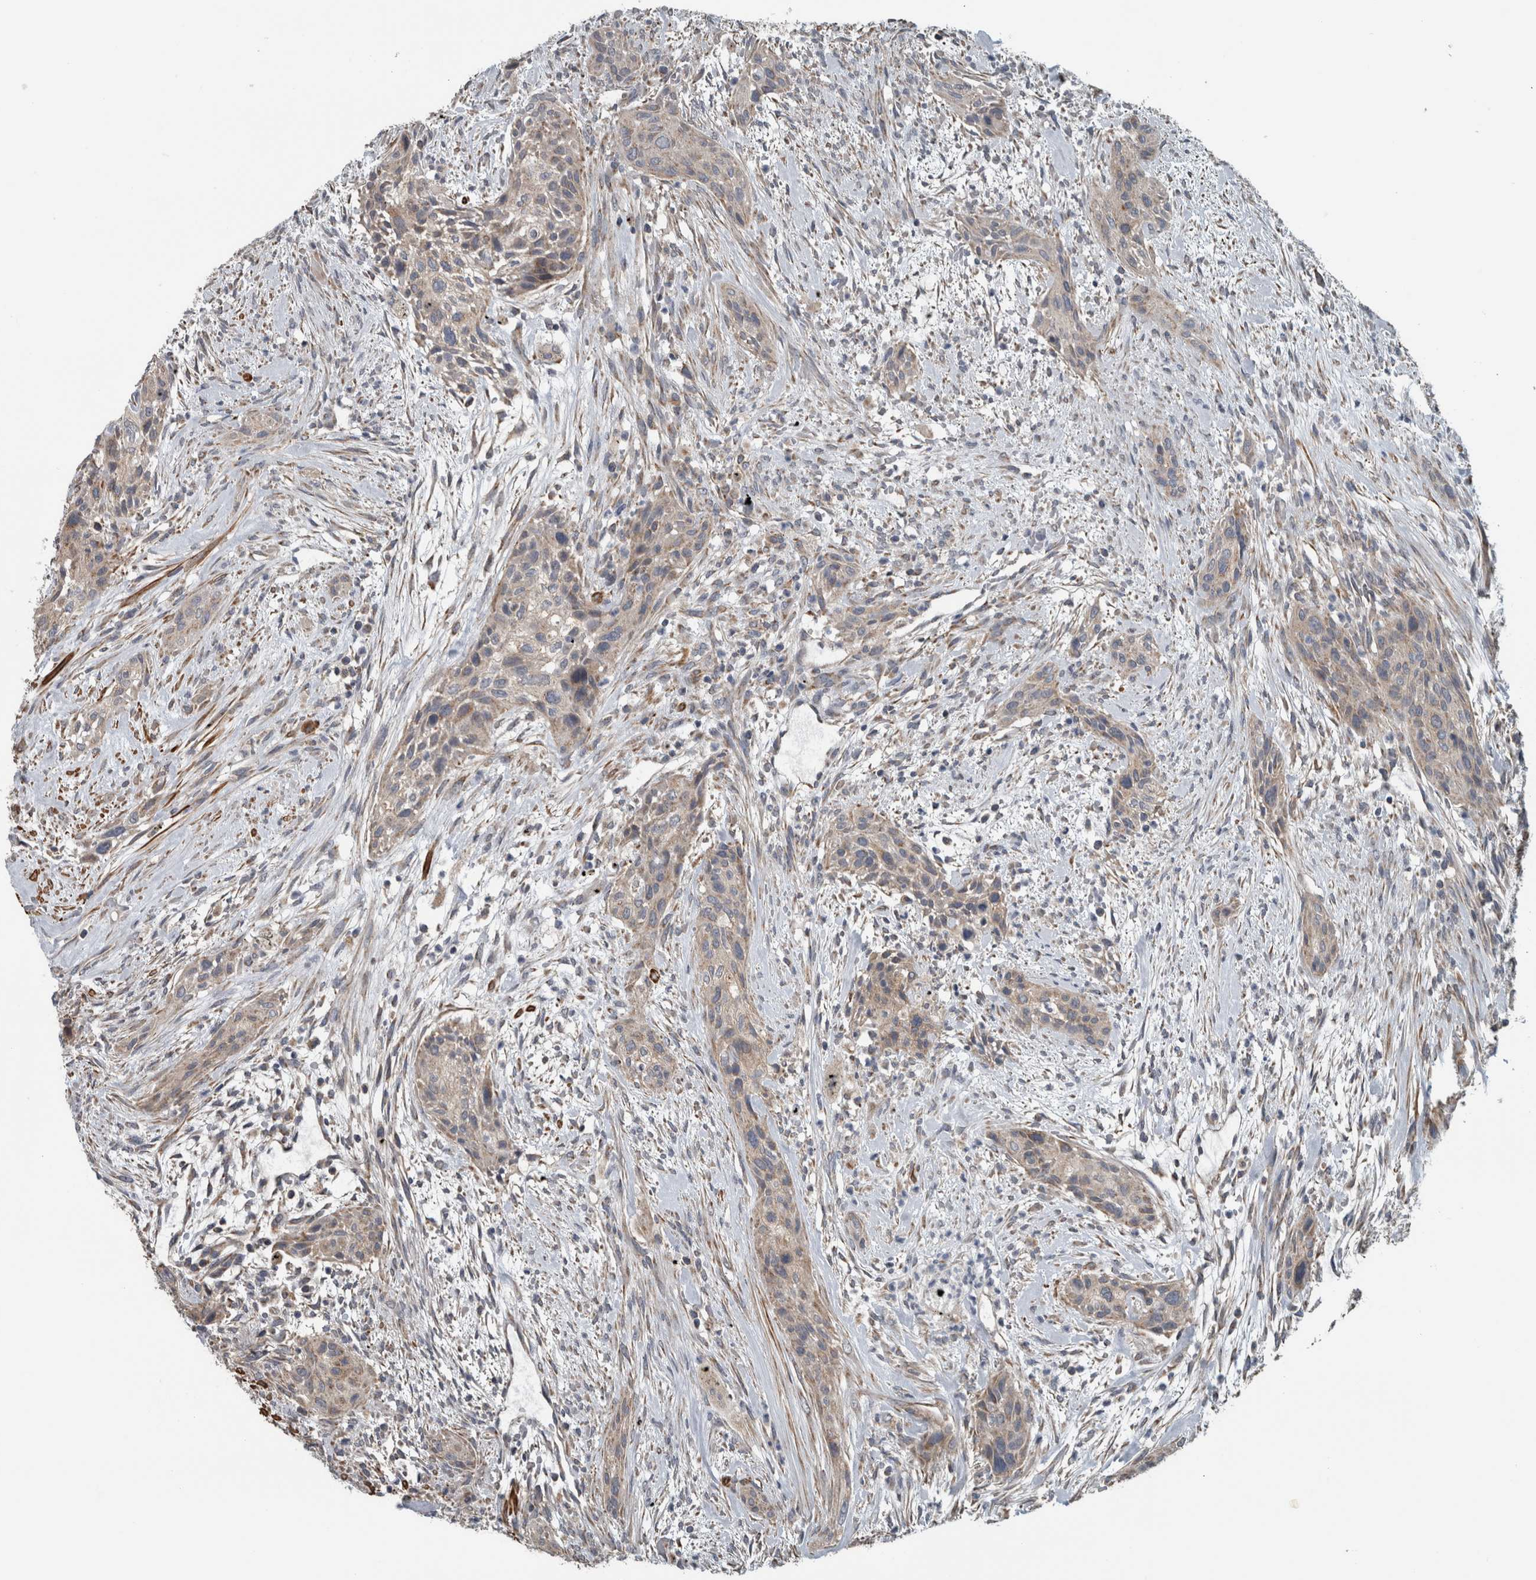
{"staining": {"intensity": "weak", "quantity": ">75%", "location": "cytoplasmic/membranous"}, "tissue": "urothelial cancer", "cell_type": "Tumor cells", "image_type": "cancer", "snomed": [{"axis": "morphology", "description": "Urothelial carcinoma, High grade"}, {"axis": "topography", "description": "Urinary bladder"}], "caption": "Protein staining by immunohistochemistry (IHC) displays weak cytoplasmic/membranous expression in approximately >75% of tumor cells in urothelial cancer.", "gene": "ARMC1", "patient": {"sex": "male", "age": 35}}